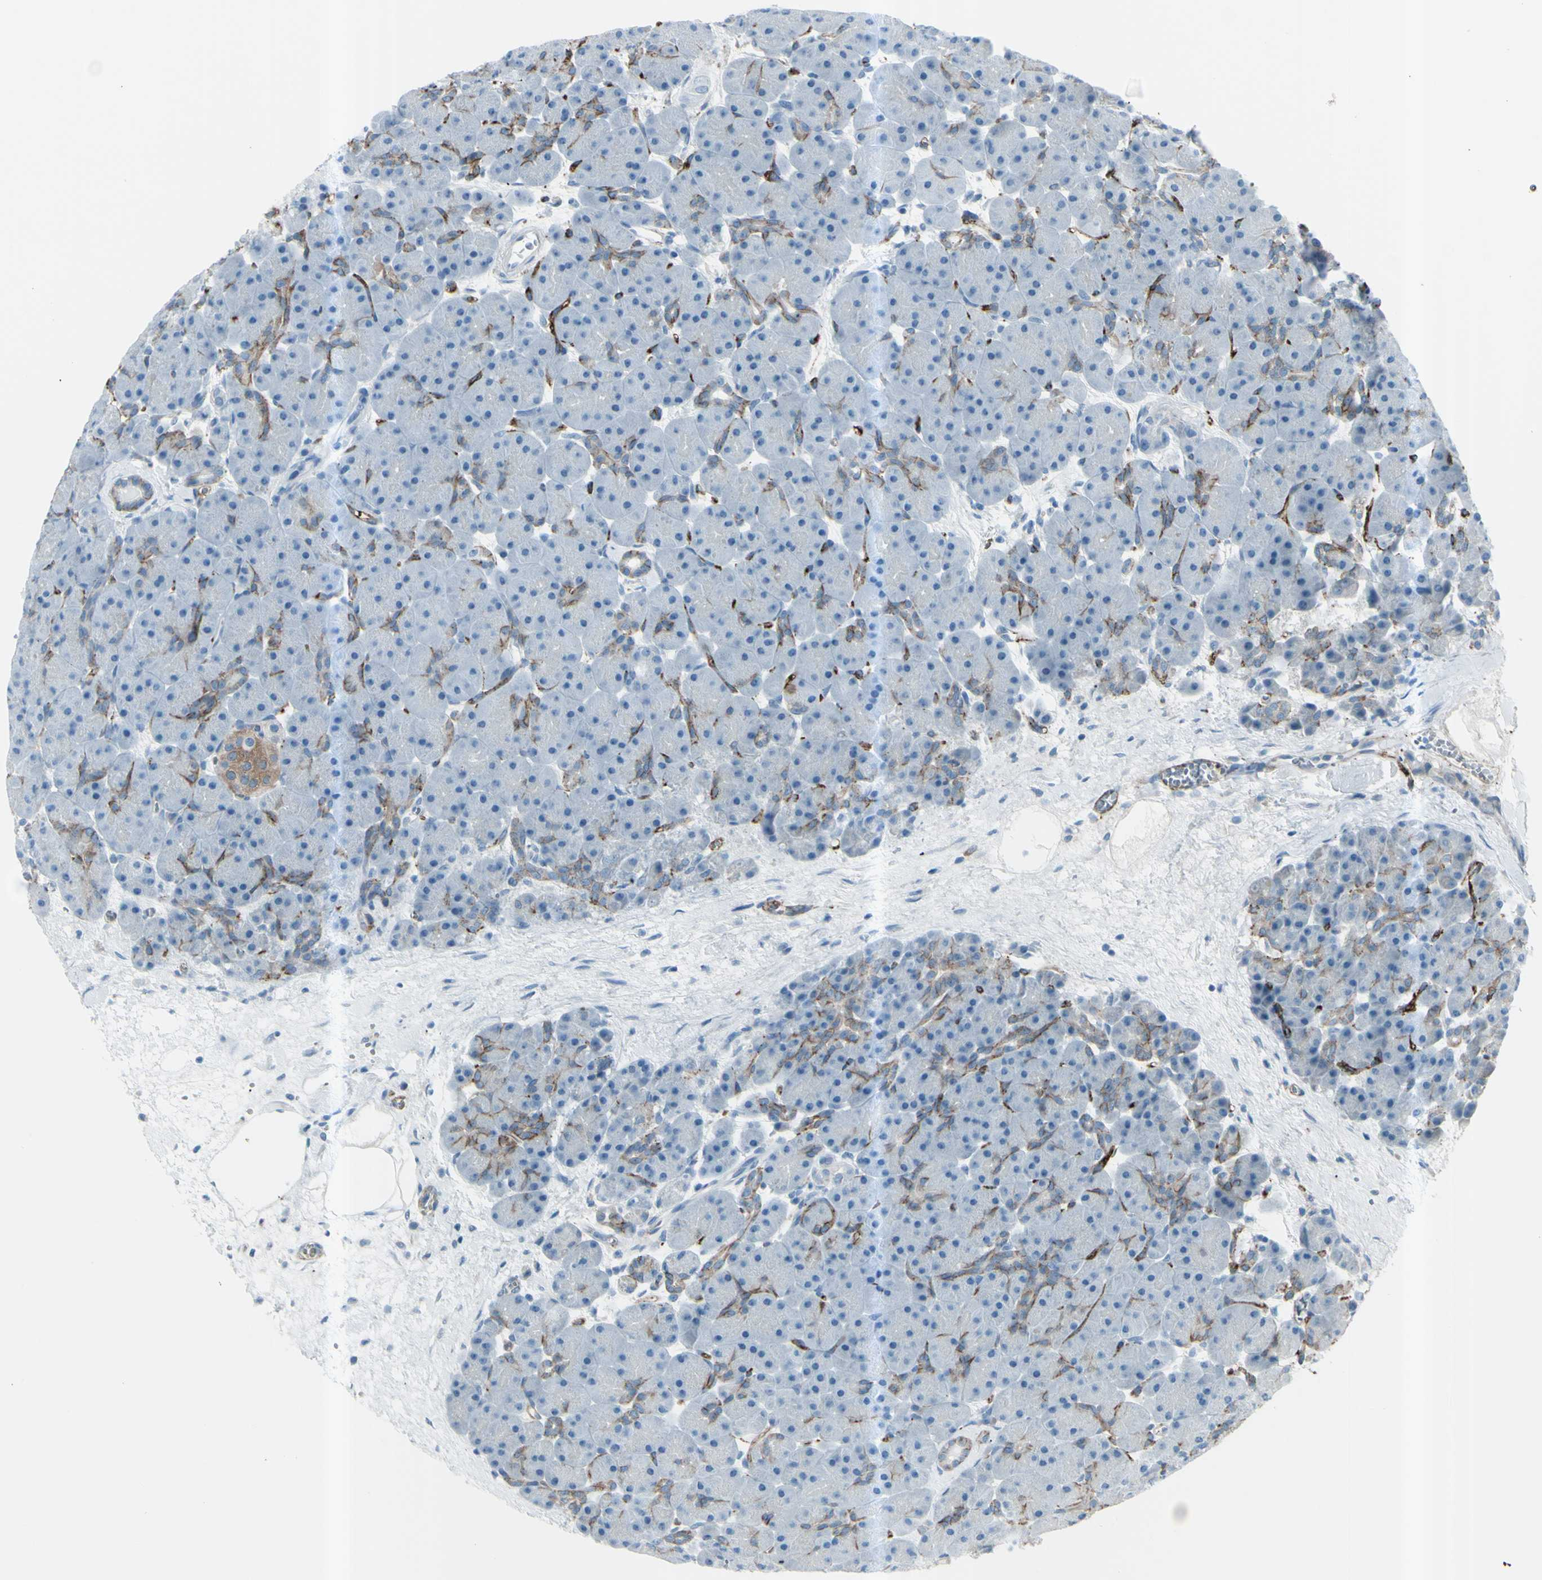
{"staining": {"intensity": "moderate", "quantity": "<25%", "location": "cytoplasmic/membranous"}, "tissue": "pancreas", "cell_type": "Exocrine glandular cells", "image_type": "normal", "snomed": [{"axis": "morphology", "description": "Normal tissue, NOS"}, {"axis": "topography", "description": "Pancreas"}], "caption": "Pancreas stained for a protein displays moderate cytoplasmic/membranous positivity in exocrine glandular cells.", "gene": "GPR34", "patient": {"sex": "male", "age": 66}}